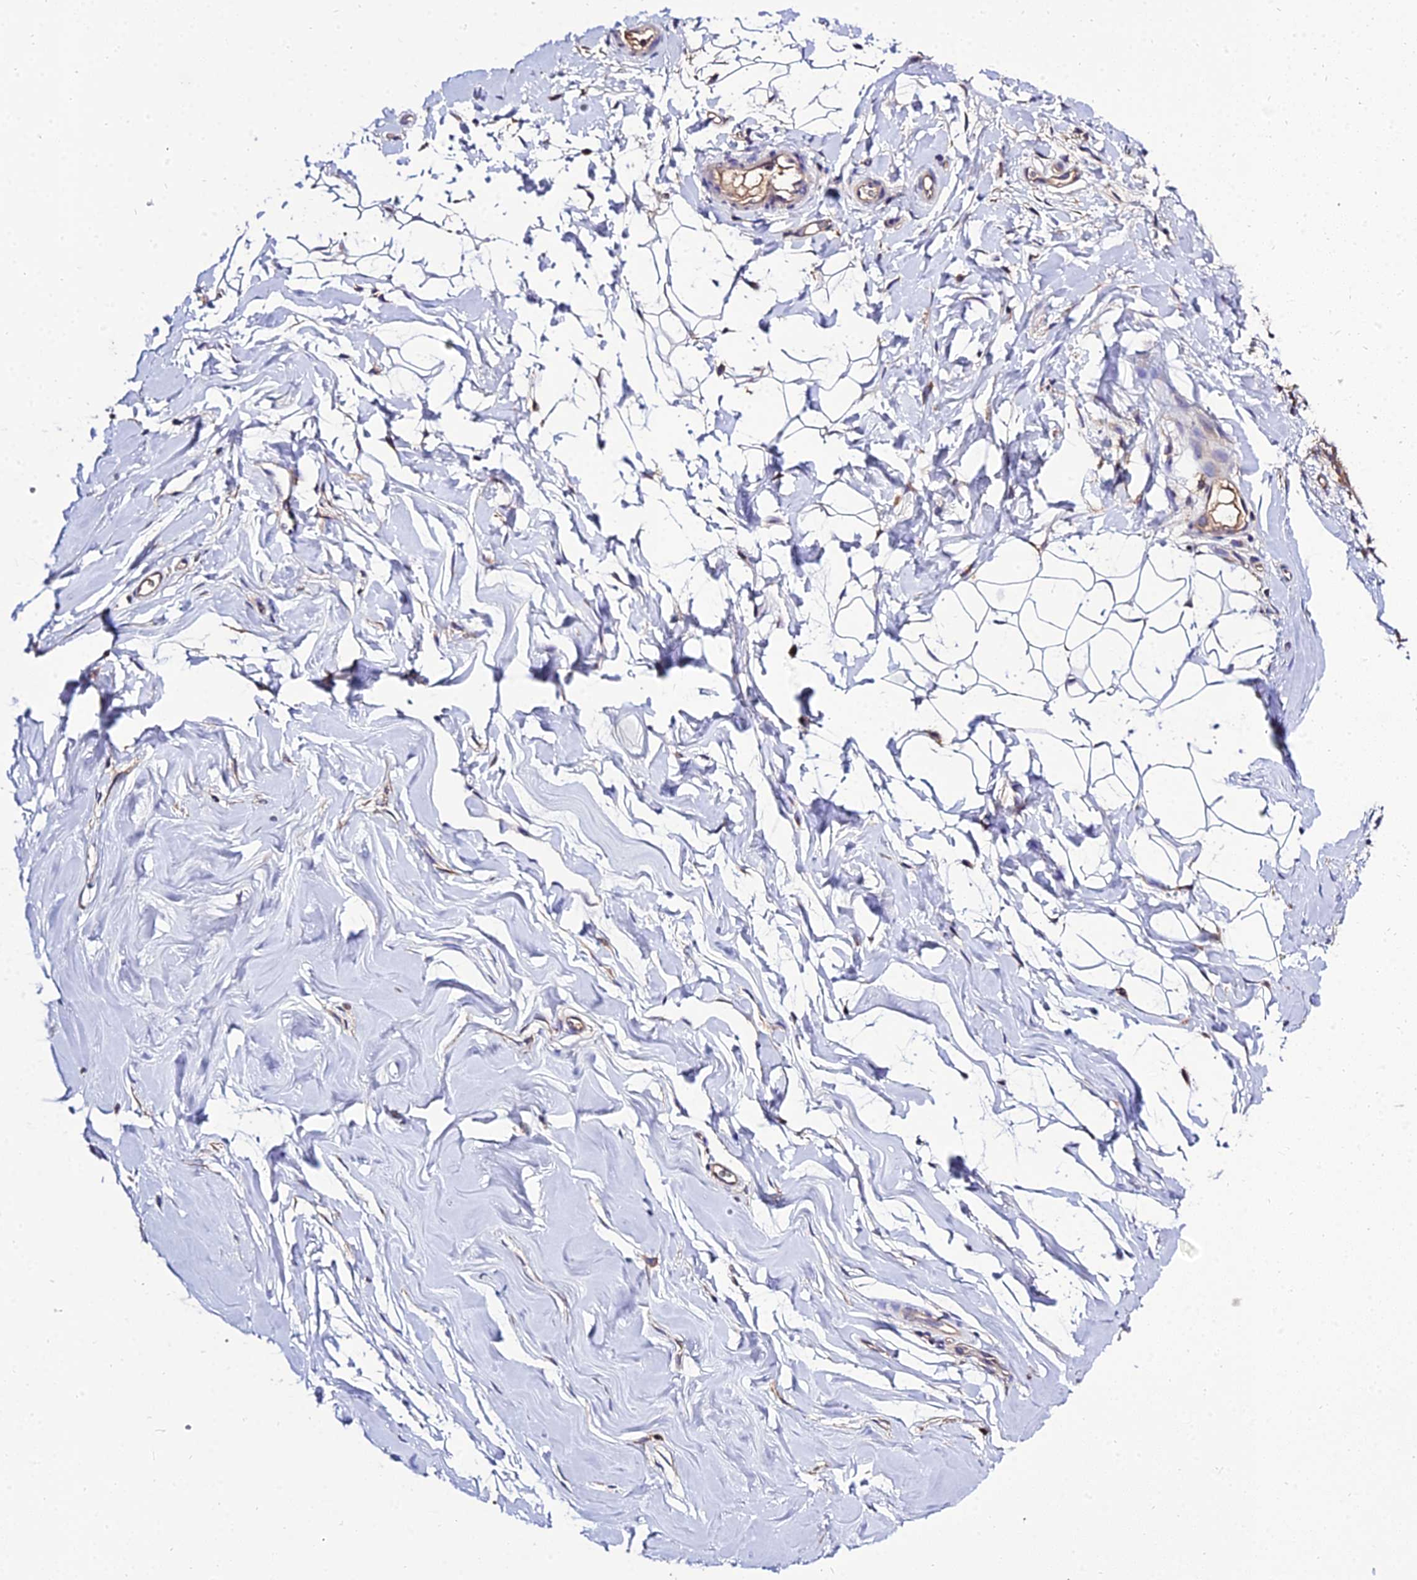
{"staining": {"intensity": "negative", "quantity": "none", "location": "none"}, "tissue": "adipose tissue", "cell_type": "Adipocytes", "image_type": "normal", "snomed": [{"axis": "morphology", "description": "Normal tissue, NOS"}, {"axis": "topography", "description": "Breast"}], "caption": "Human adipose tissue stained for a protein using immunohistochemistry shows no expression in adipocytes.", "gene": "C2orf69", "patient": {"sex": "female", "age": 26}}